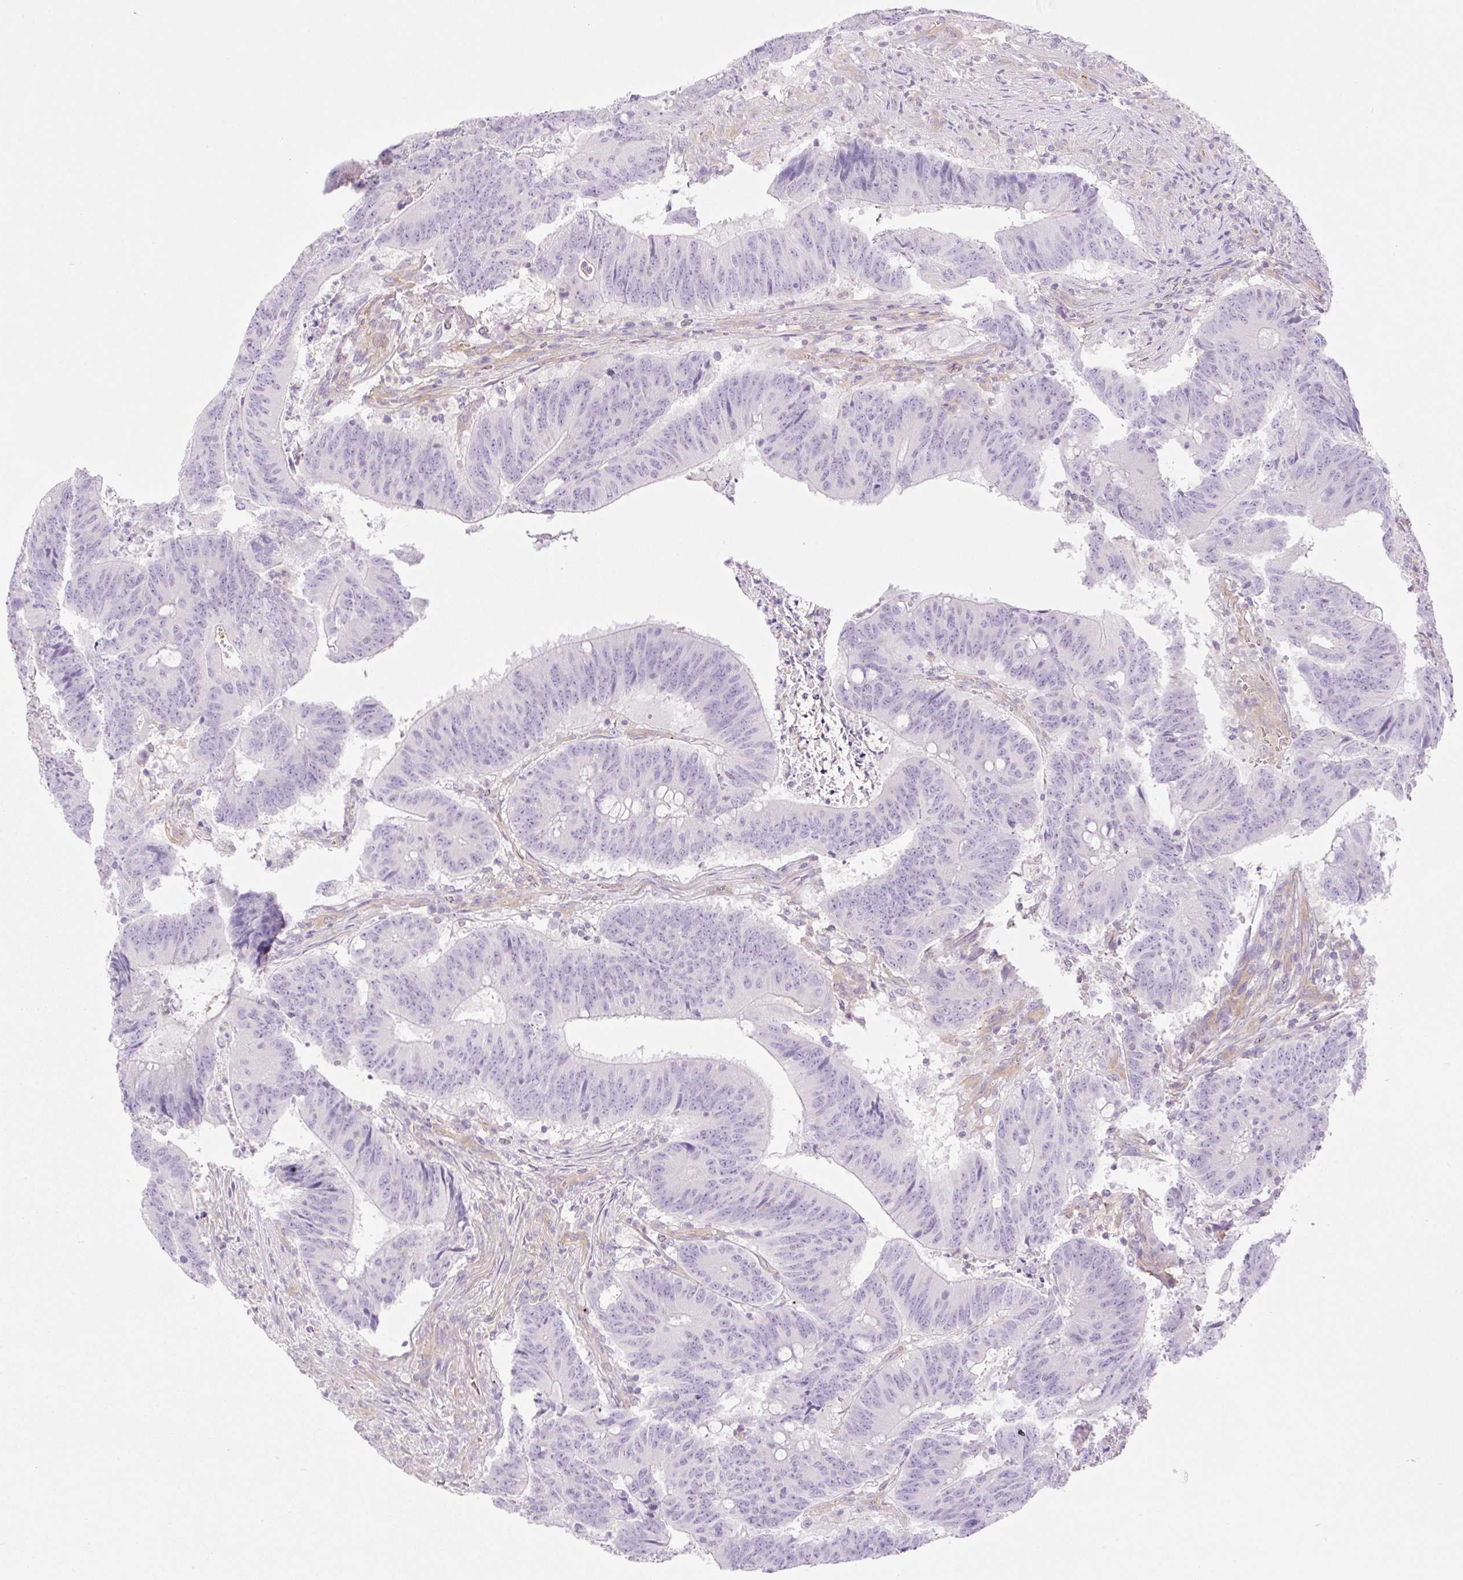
{"staining": {"intensity": "negative", "quantity": "none", "location": "none"}, "tissue": "colorectal cancer", "cell_type": "Tumor cells", "image_type": "cancer", "snomed": [{"axis": "morphology", "description": "Adenocarcinoma, NOS"}, {"axis": "topography", "description": "Colon"}], "caption": "IHC of human colorectal cancer (adenocarcinoma) exhibits no positivity in tumor cells.", "gene": "EHD3", "patient": {"sex": "female", "age": 87}}